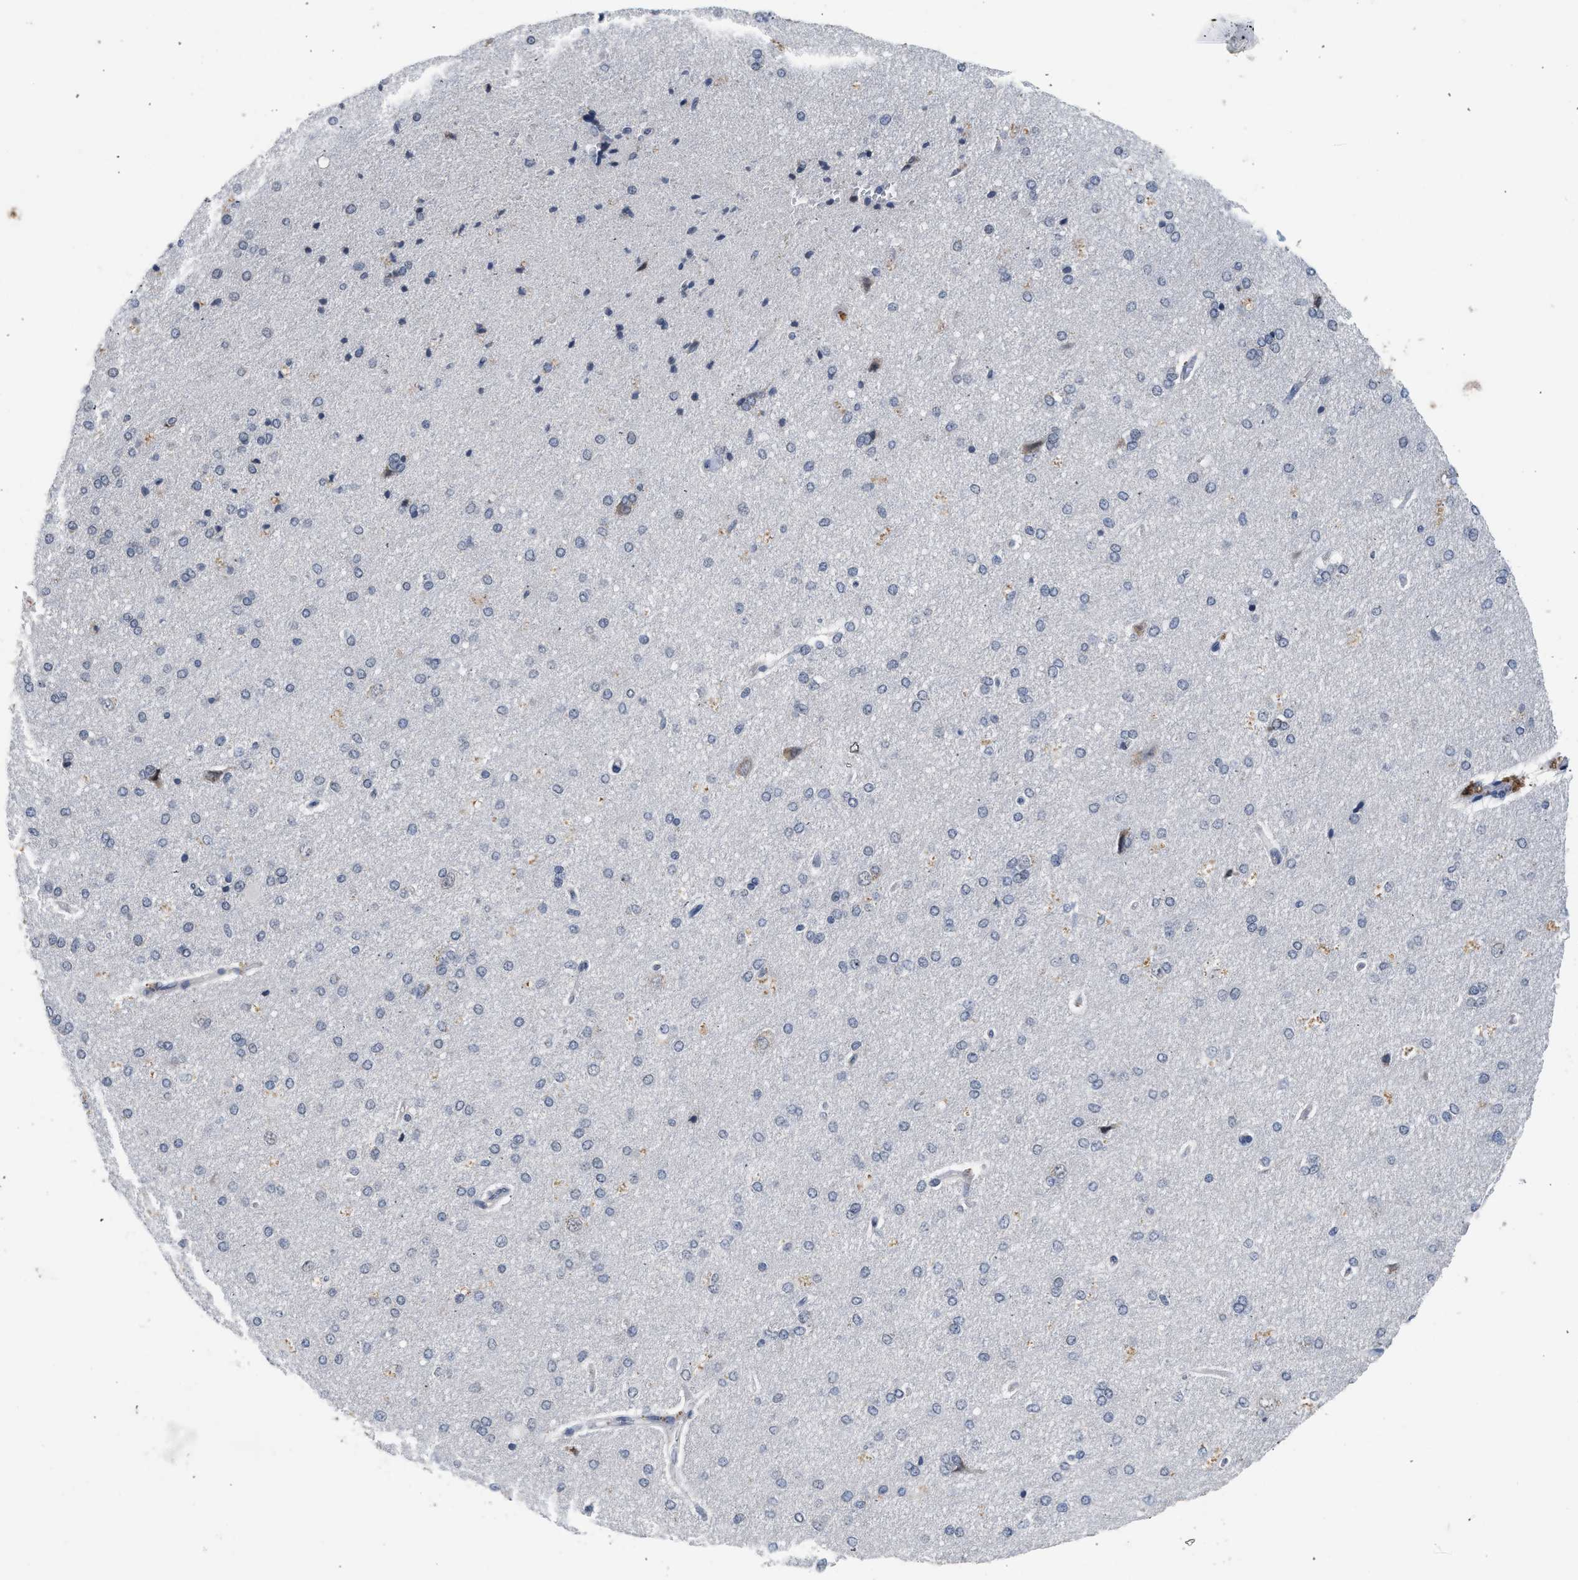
{"staining": {"intensity": "negative", "quantity": "none", "location": "none"}, "tissue": "cerebral cortex", "cell_type": "Endothelial cells", "image_type": "normal", "snomed": [{"axis": "morphology", "description": "Normal tissue, NOS"}, {"axis": "topography", "description": "Cerebral cortex"}], "caption": "Endothelial cells show no significant protein staining in benign cerebral cortex. Nuclei are stained in blue.", "gene": "CSF3R", "patient": {"sex": "male", "age": 62}}